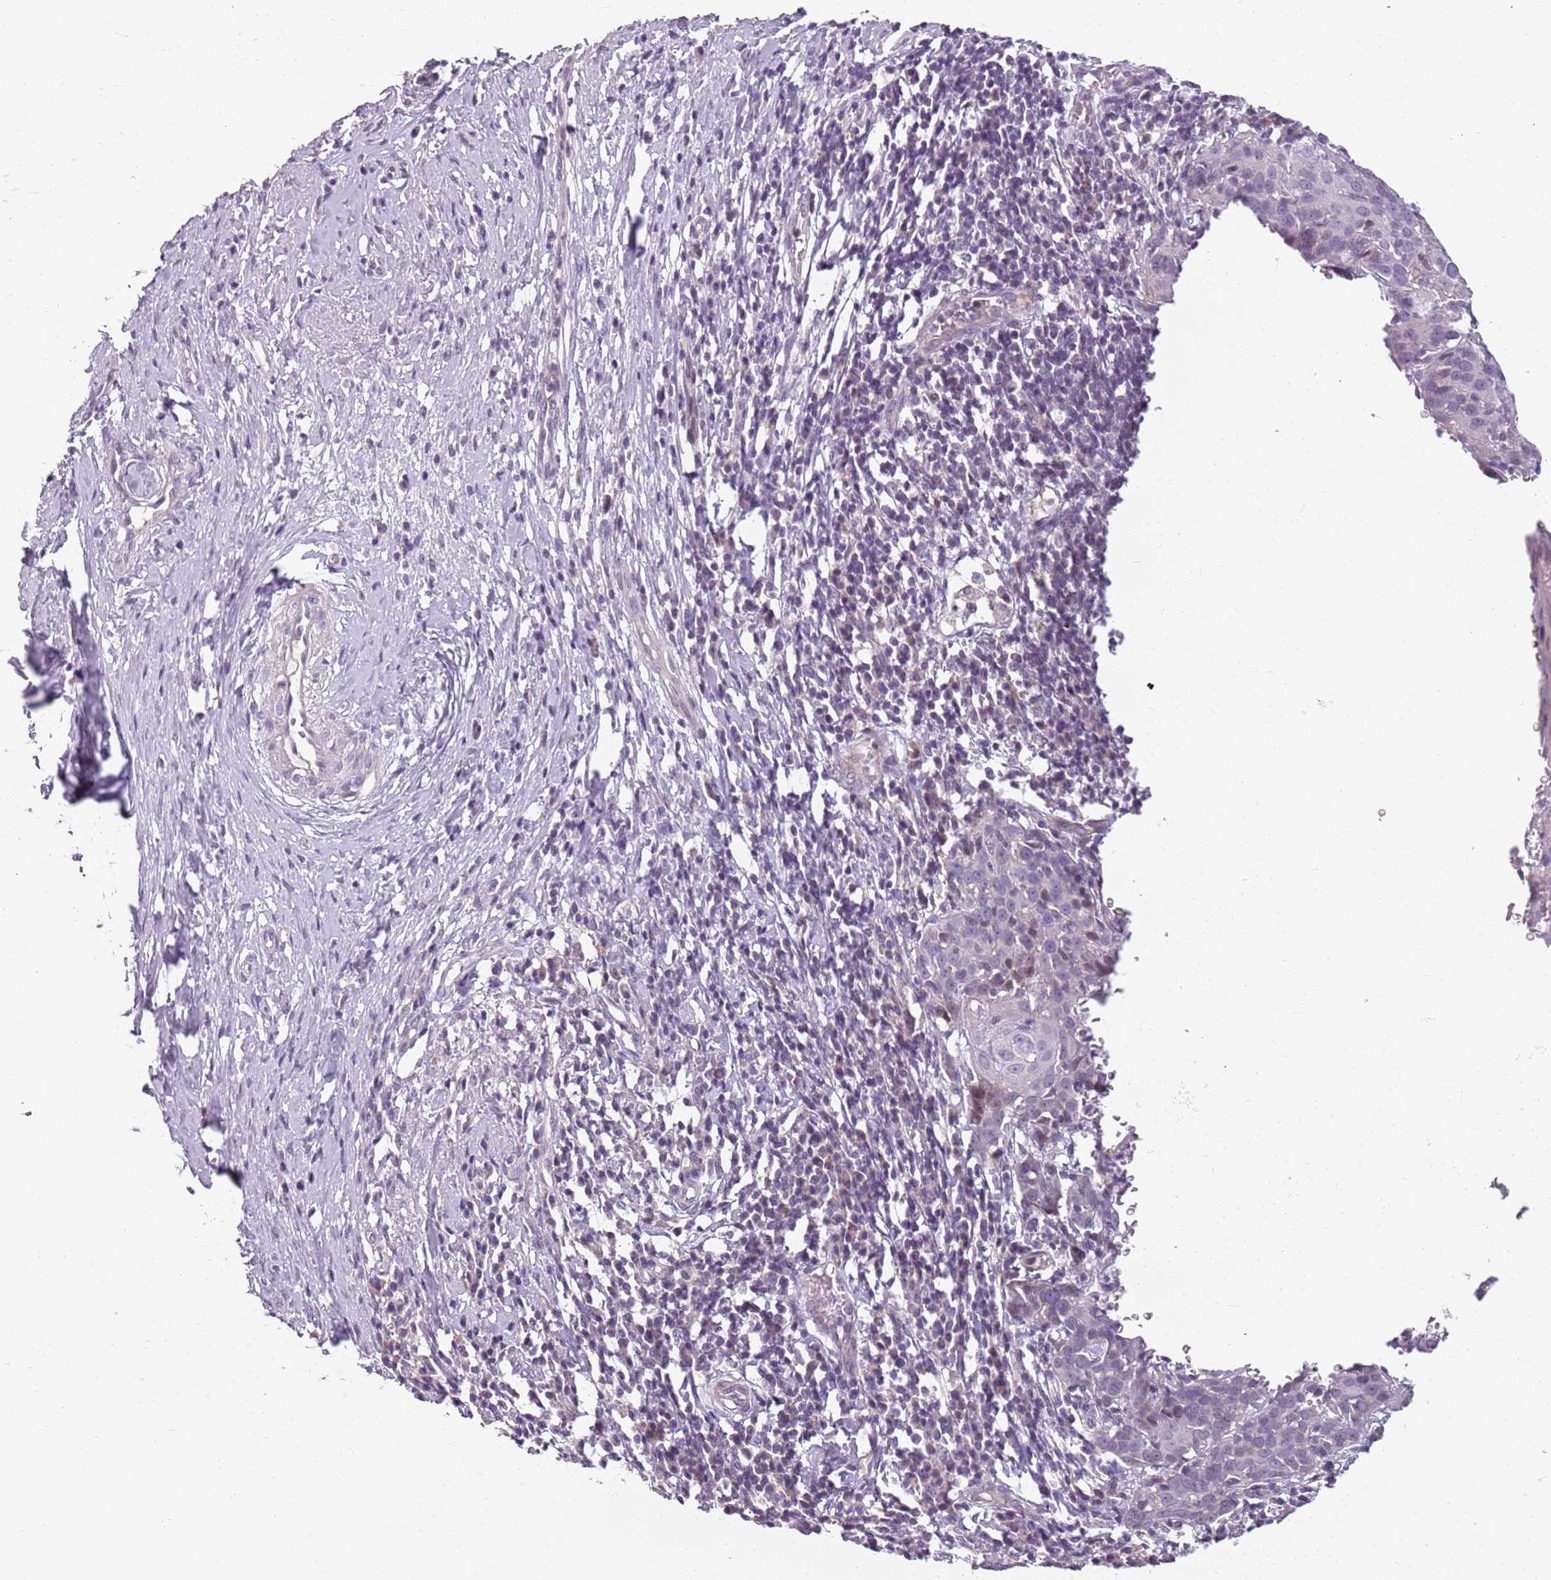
{"staining": {"intensity": "negative", "quantity": "none", "location": "none"}, "tissue": "cervical cancer", "cell_type": "Tumor cells", "image_type": "cancer", "snomed": [{"axis": "morphology", "description": "Squamous cell carcinoma, NOS"}, {"axis": "topography", "description": "Cervix"}], "caption": "The immunohistochemistry photomicrograph has no significant positivity in tumor cells of cervical cancer tissue. Nuclei are stained in blue.", "gene": "DEFB116", "patient": {"sex": "female", "age": 50}}